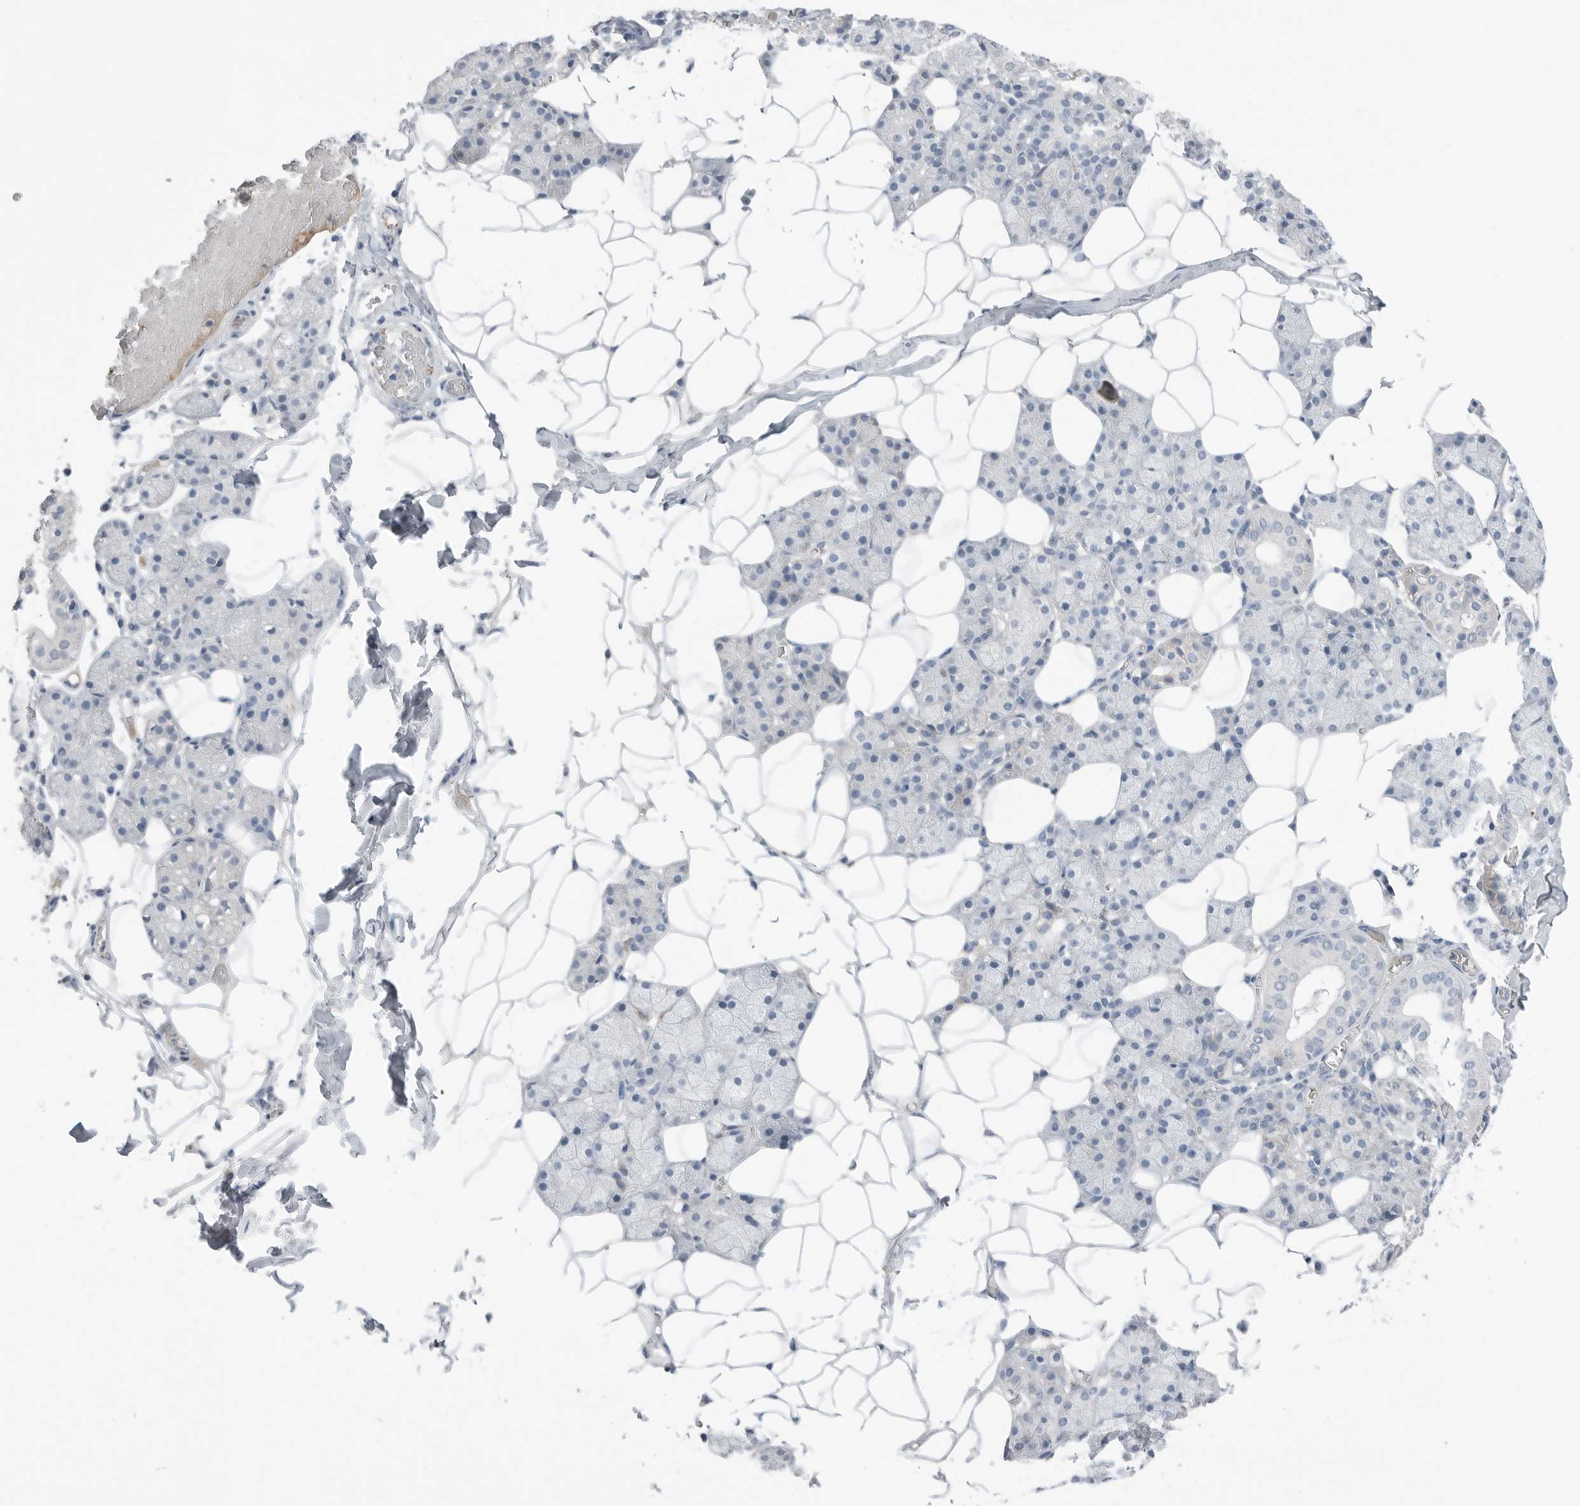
{"staining": {"intensity": "negative", "quantity": "none", "location": "none"}, "tissue": "salivary gland", "cell_type": "Glandular cells", "image_type": "normal", "snomed": [{"axis": "morphology", "description": "Normal tissue, NOS"}, {"axis": "topography", "description": "Salivary gland"}], "caption": "Immunohistochemistry micrograph of benign salivary gland: salivary gland stained with DAB reveals no significant protein expression in glandular cells.", "gene": "SERPINB7", "patient": {"sex": "female", "age": 33}}